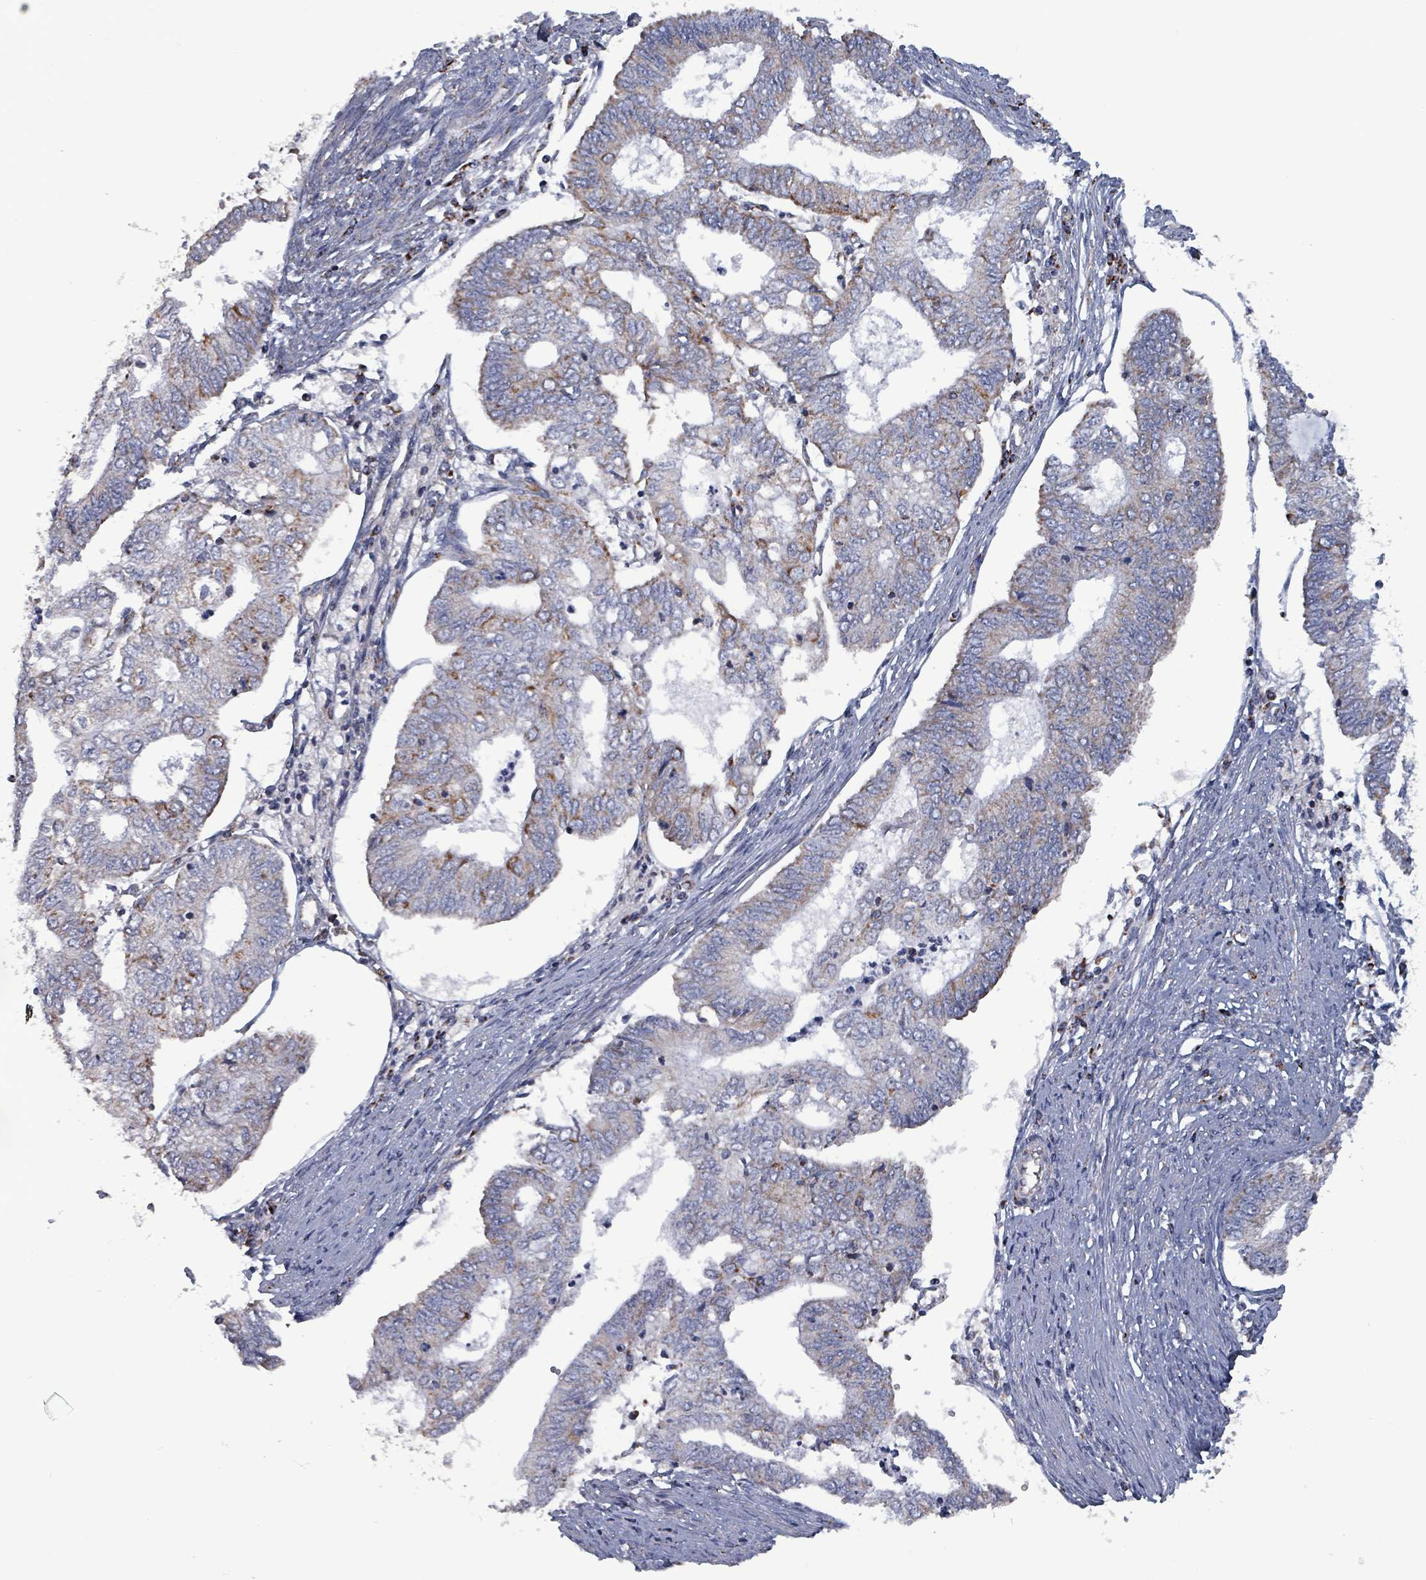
{"staining": {"intensity": "moderate", "quantity": "<25%", "location": "cytoplasmic/membranous"}, "tissue": "endometrial cancer", "cell_type": "Tumor cells", "image_type": "cancer", "snomed": [{"axis": "morphology", "description": "Adenocarcinoma, NOS"}, {"axis": "topography", "description": "Endometrium"}], "caption": "Endometrial cancer (adenocarcinoma) stained with DAB immunohistochemistry displays low levels of moderate cytoplasmic/membranous expression in about <25% of tumor cells. (brown staining indicates protein expression, while blue staining denotes nuclei).", "gene": "IDH3B", "patient": {"sex": "female", "age": 68}}